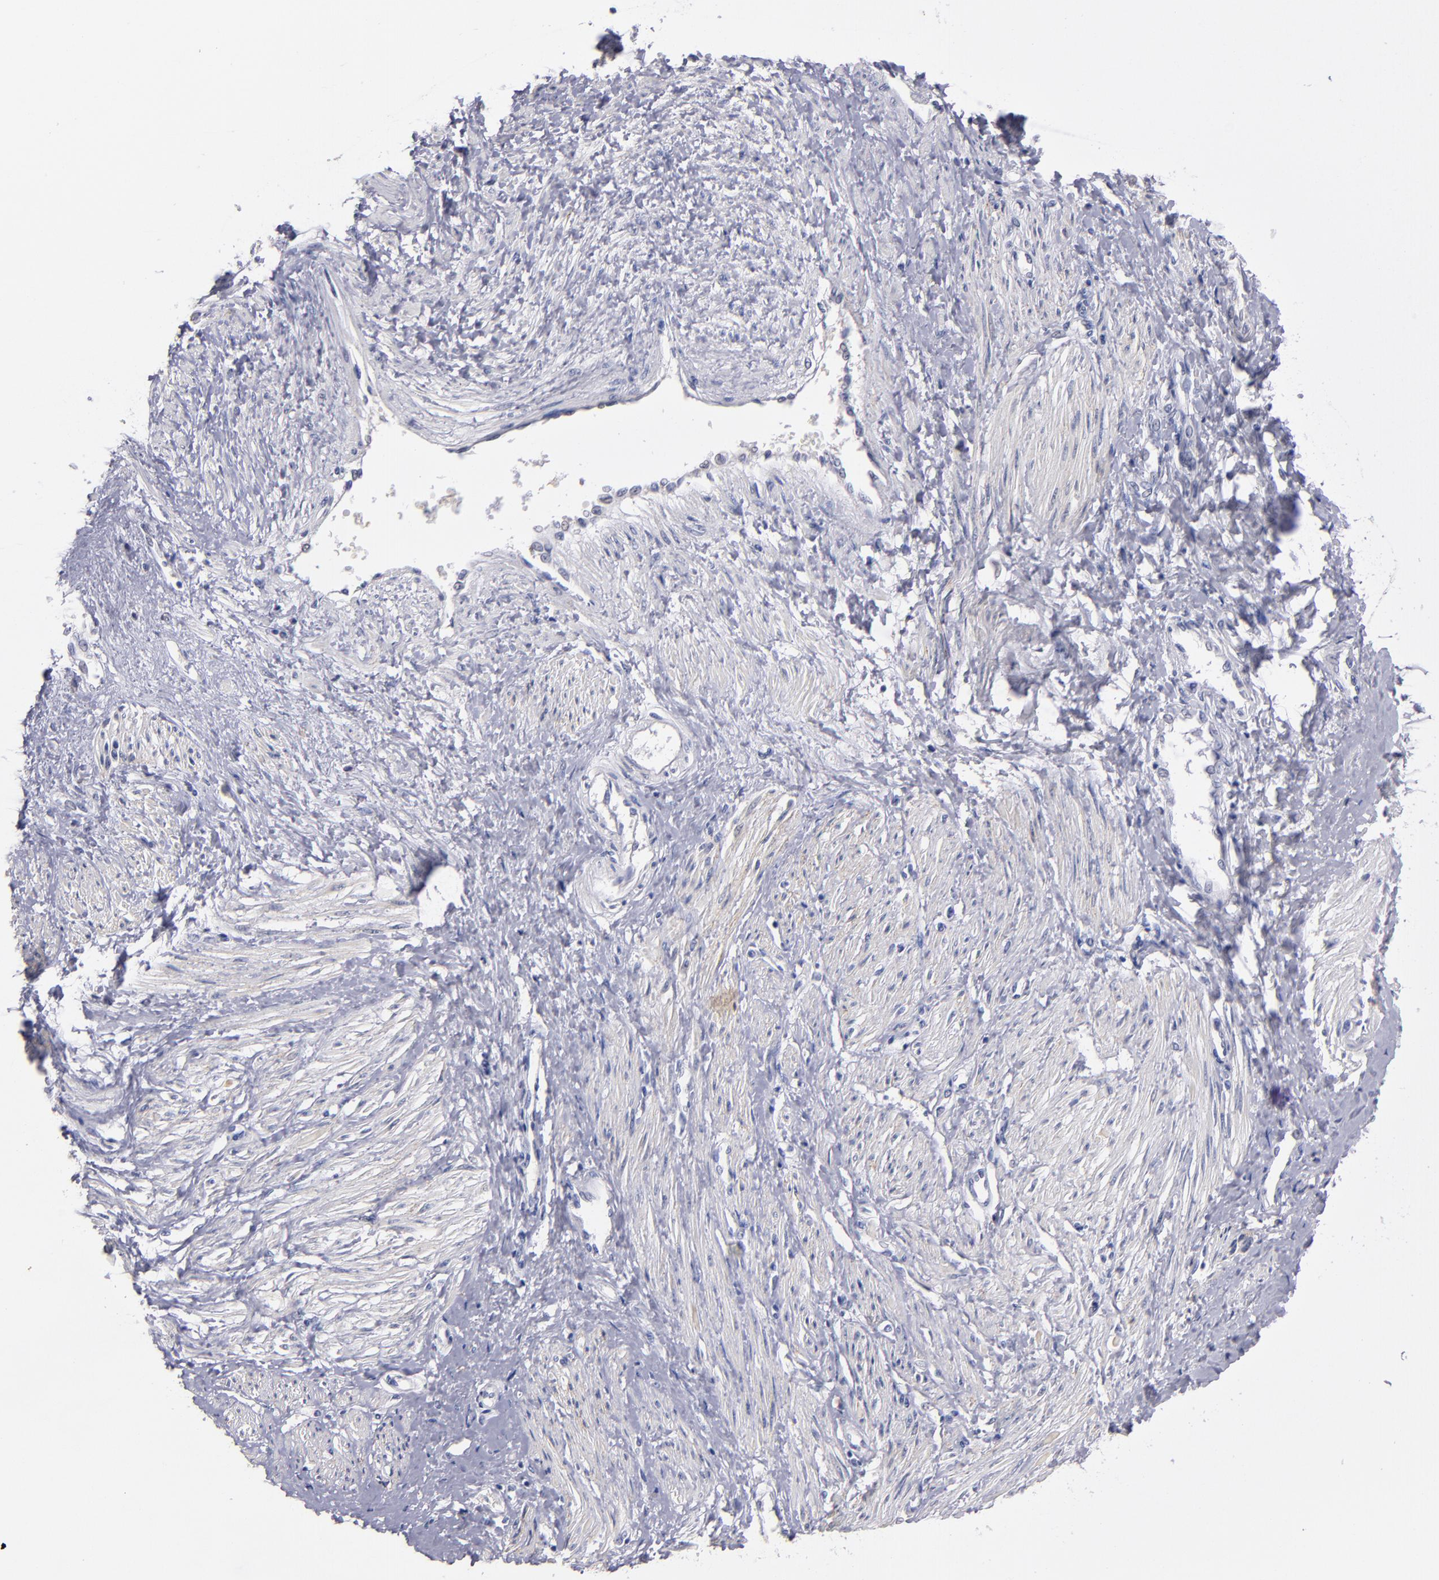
{"staining": {"intensity": "negative", "quantity": "none", "location": "none"}, "tissue": "smooth muscle", "cell_type": "Smooth muscle cells", "image_type": "normal", "snomed": [{"axis": "morphology", "description": "Normal tissue, NOS"}, {"axis": "topography", "description": "Smooth muscle"}, {"axis": "topography", "description": "Uterus"}], "caption": "Immunohistochemistry (IHC) of benign smooth muscle reveals no staining in smooth muscle cells. (Brightfield microscopy of DAB IHC at high magnification).", "gene": "CDH3", "patient": {"sex": "female", "age": 39}}